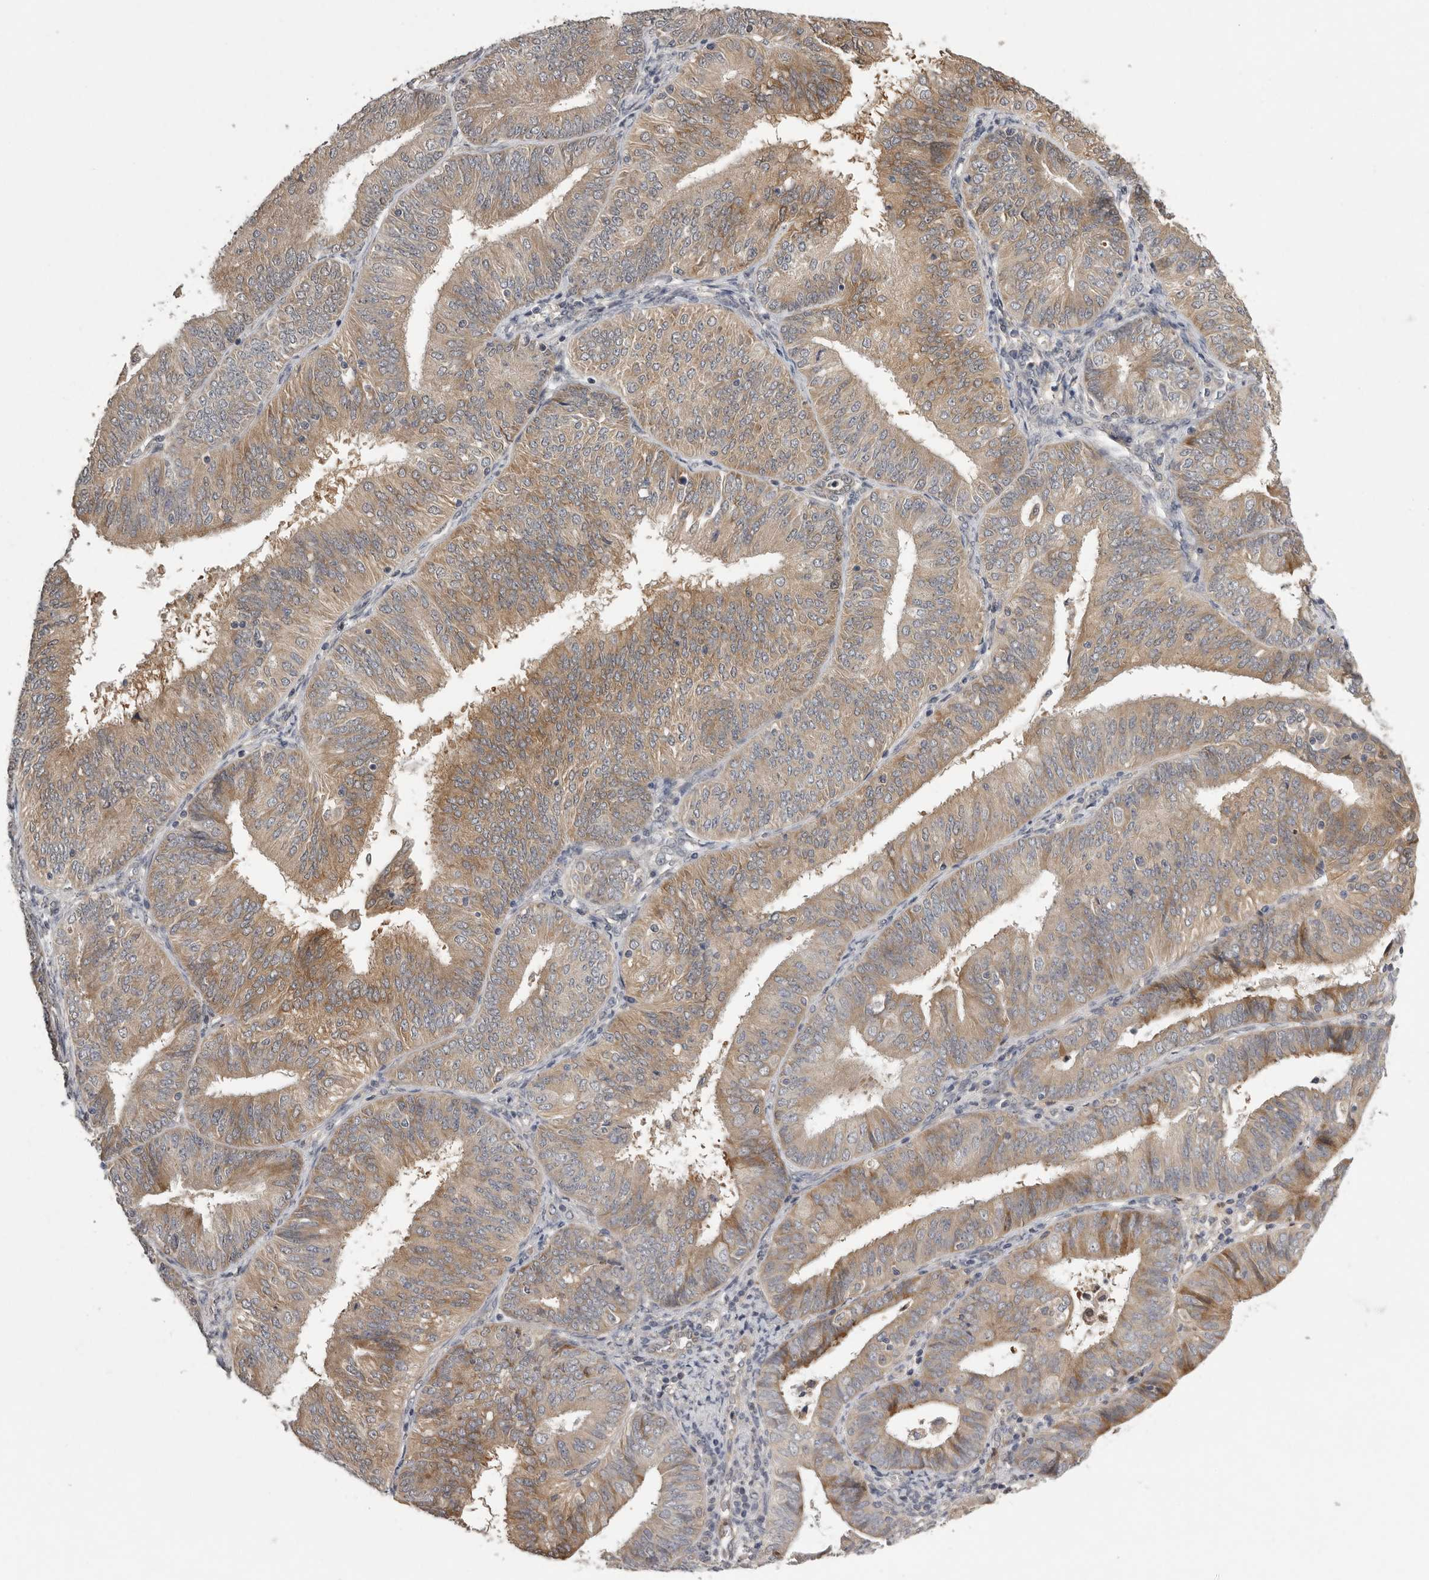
{"staining": {"intensity": "moderate", "quantity": ">75%", "location": "cytoplasmic/membranous"}, "tissue": "endometrial cancer", "cell_type": "Tumor cells", "image_type": "cancer", "snomed": [{"axis": "morphology", "description": "Adenocarcinoma, NOS"}, {"axis": "topography", "description": "Endometrium"}], "caption": "Tumor cells demonstrate medium levels of moderate cytoplasmic/membranous expression in approximately >75% of cells in human endometrial adenocarcinoma.", "gene": "RALGPS2", "patient": {"sex": "female", "age": 58}}